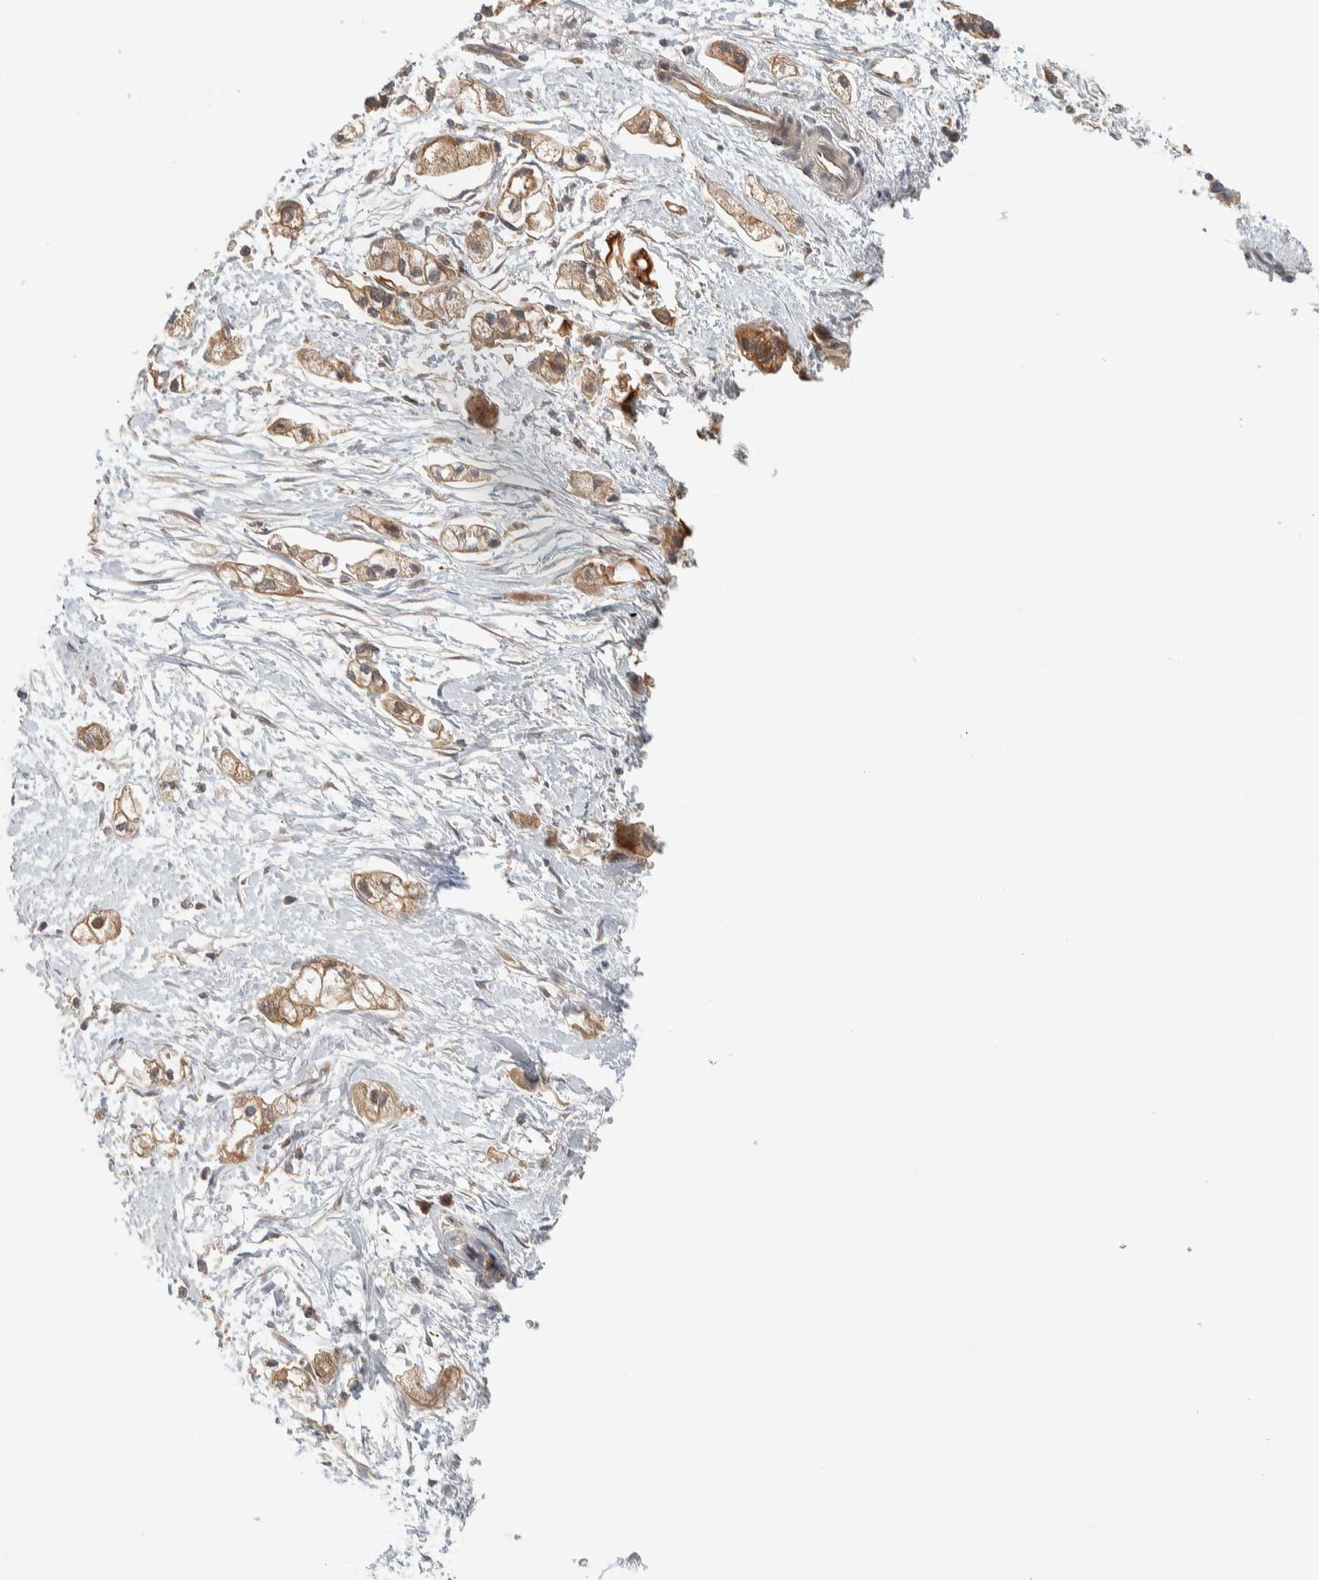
{"staining": {"intensity": "moderate", "quantity": ">75%", "location": "cytoplasmic/membranous"}, "tissue": "pancreatic cancer", "cell_type": "Tumor cells", "image_type": "cancer", "snomed": [{"axis": "morphology", "description": "Adenocarcinoma, NOS"}, {"axis": "topography", "description": "Pancreas"}], "caption": "Immunohistochemical staining of human pancreatic adenocarcinoma reveals medium levels of moderate cytoplasmic/membranous expression in about >75% of tumor cells.", "gene": "FAM167A", "patient": {"sex": "male", "age": 74}}